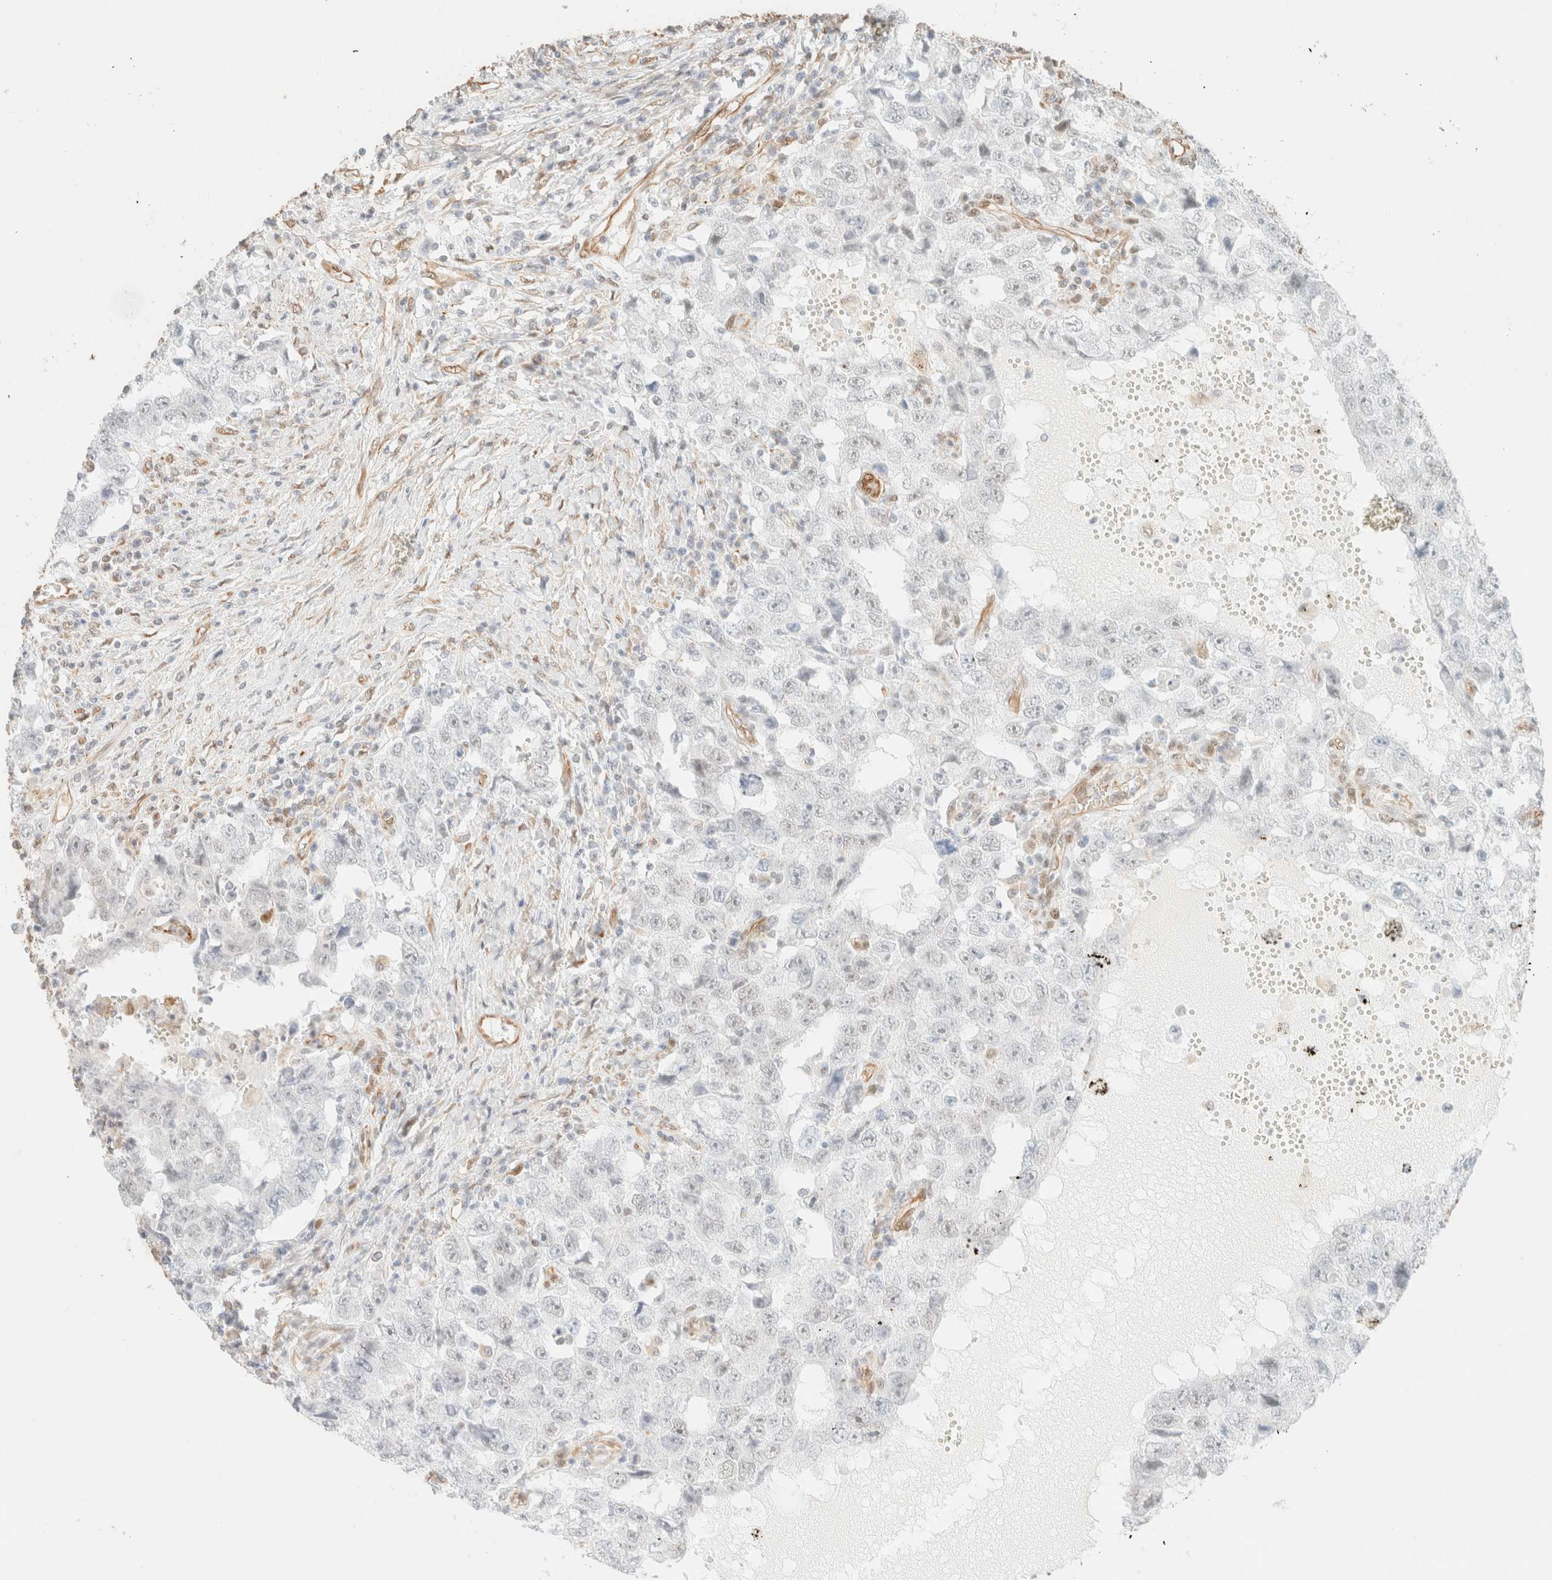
{"staining": {"intensity": "negative", "quantity": "none", "location": "none"}, "tissue": "testis cancer", "cell_type": "Tumor cells", "image_type": "cancer", "snomed": [{"axis": "morphology", "description": "Carcinoma, Embryonal, NOS"}, {"axis": "topography", "description": "Testis"}], "caption": "Immunohistochemistry image of neoplastic tissue: human testis cancer stained with DAB (3,3'-diaminobenzidine) demonstrates no significant protein staining in tumor cells.", "gene": "ZSCAN18", "patient": {"sex": "male", "age": 26}}